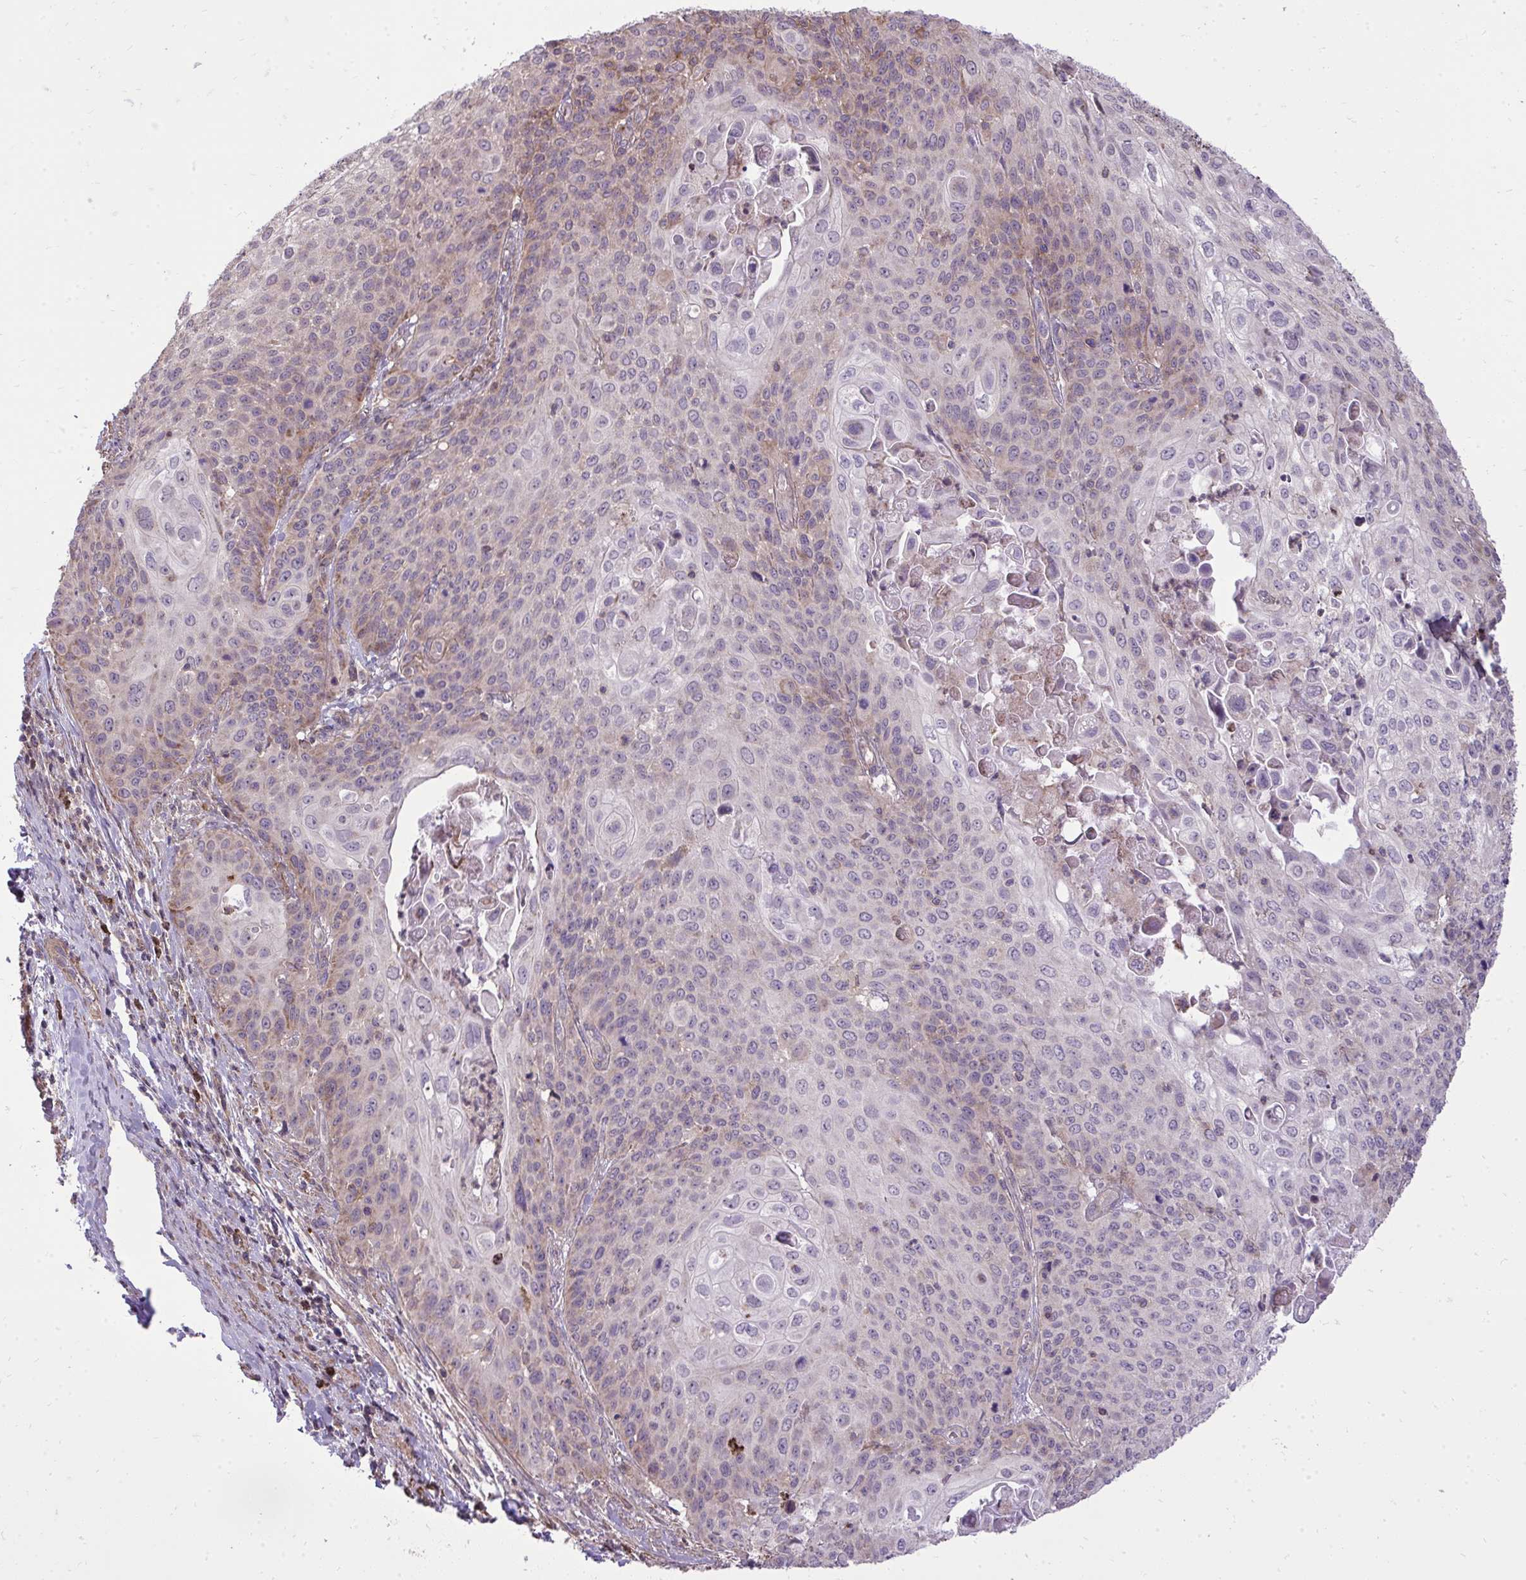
{"staining": {"intensity": "weak", "quantity": "<25%", "location": "cytoplasmic/membranous"}, "tissue": "cervical cancer", "cell_type": "Tumor cells", "image_type": "cancer", "snomed": [{"axis": "morphology", "description": "Squamous cell carcinoma, NOS"}, {"axis": "topography", "description": "Cervix"}], "caption": "There is no significant staining in tumor cells of cervical squamous cell carcinoma.", "gene": "SLC7A5", "patient": {"sex": "female", "age": 65}}